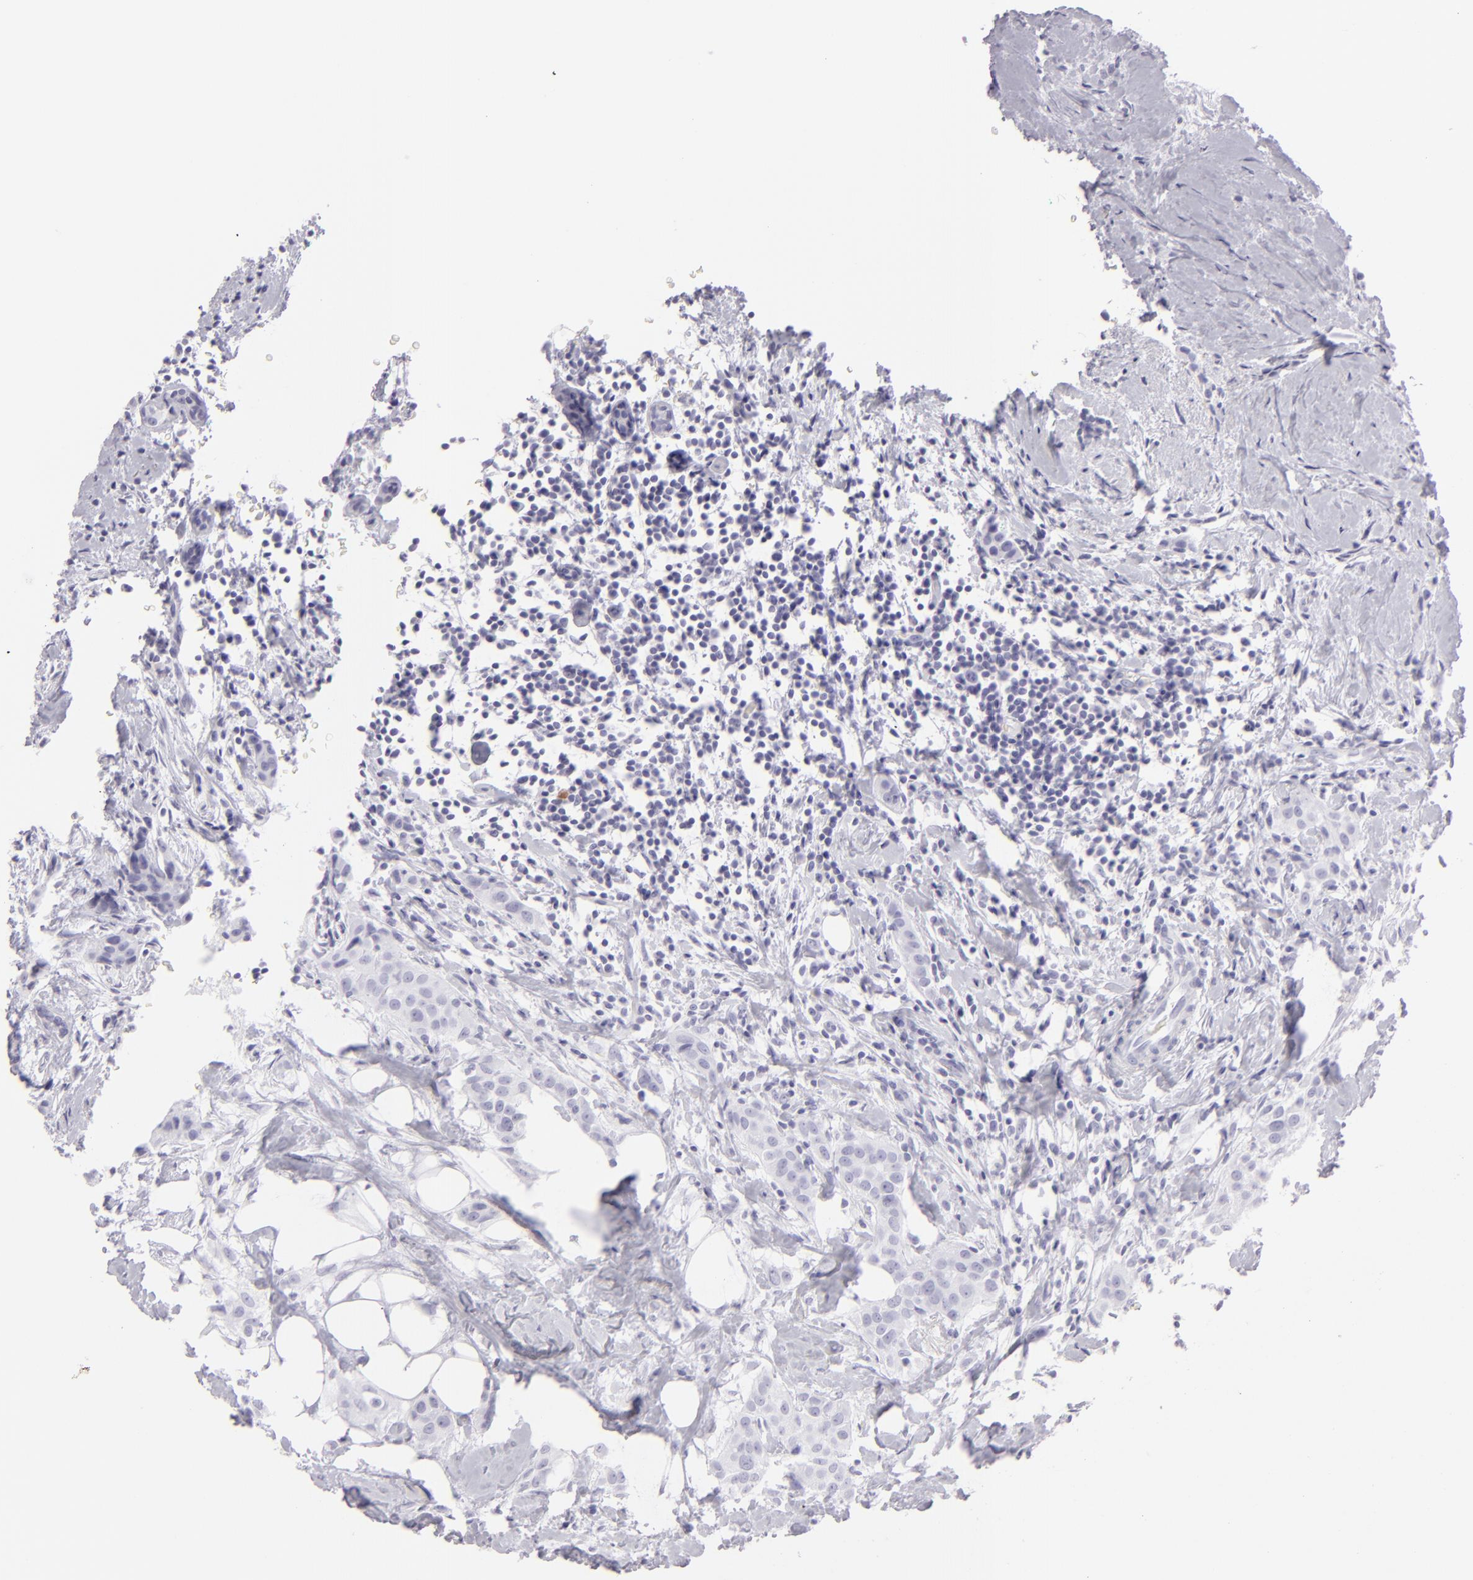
{"staining": {"intensity": "negative", "quantity": "none", "location": "none"}, "tissue": "breast cancer", "cell_type": "Tumor cells", "image_type": "cancer", "snomed": [{"axis": "morphology", "description": "Duct carcinoma"}, {"axis": "topography", "description": "Breast"}], "caption": "A high-resolution micrograph shows immunohistochemistry (IHC) staining of breast cancer, which exhibits no significant positivity in tumor cells.", "gene": "FLG", "patient": {"sex": "female", "age": 45}}